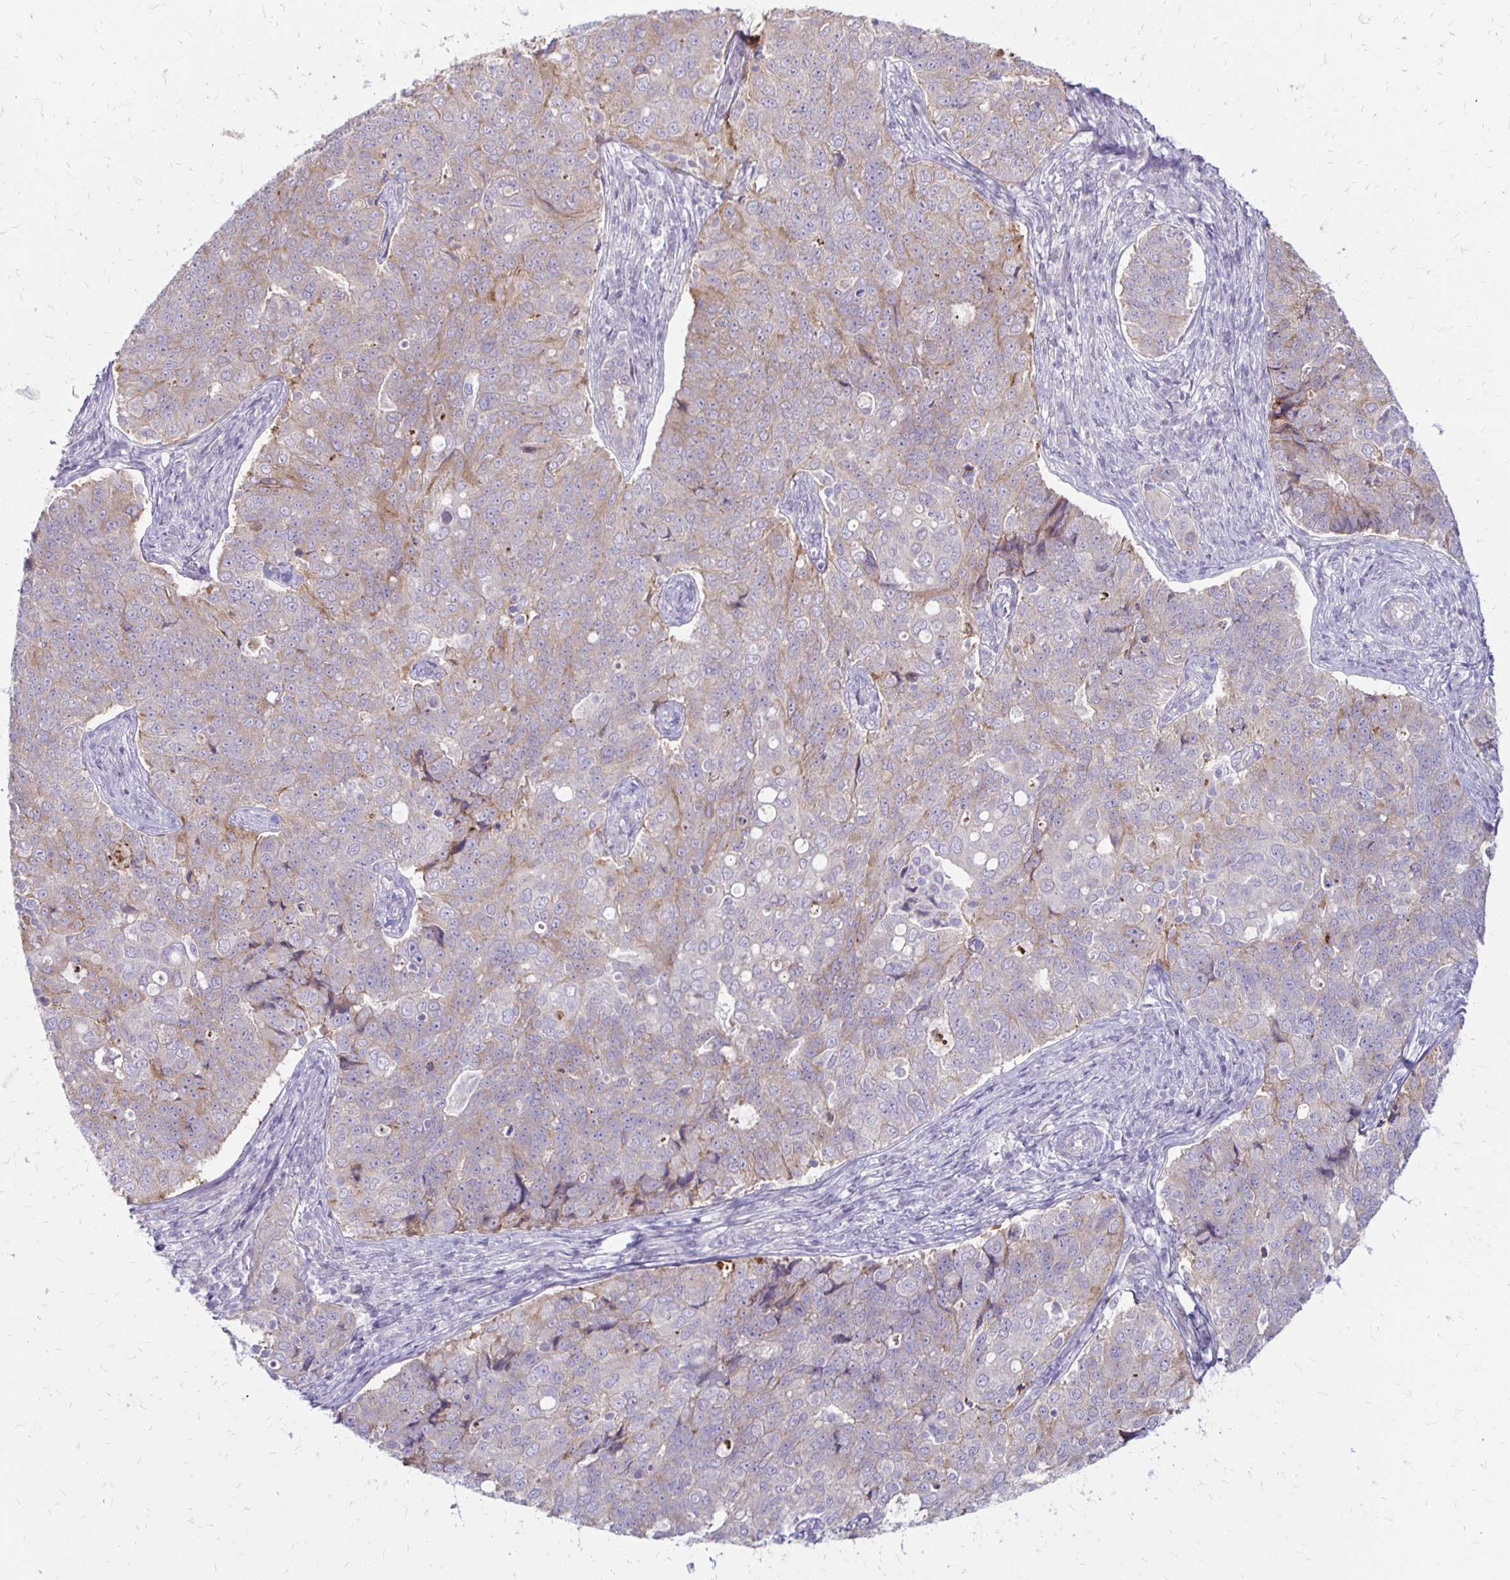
{"staining": {"intensity": "negative", "quantity": "none", "location": "none"}, "tissue": "endometrial cancer", "cell_type": "Tumor cells", "image_type": "cancer", "snomed": [{"axis": "morphology", "description": "Adenocarcinoma, NOS"}, {"axis": "topography", "description": "Endometrium"}], "caption": "IHC histopathology image of neoplastic tissue: adenocarcinoma (endometrial) stained with DAB (3,3'-diaminobenzidine) exhibits no significant protein expression in tumor cells. (DAB (3,3'-diaminobenzidine) immunohistochemistry visualized using brightfield microscopy, high magnification).", "gene": "KATNBL1", "patient": {"sex": "female", "age": 43}}